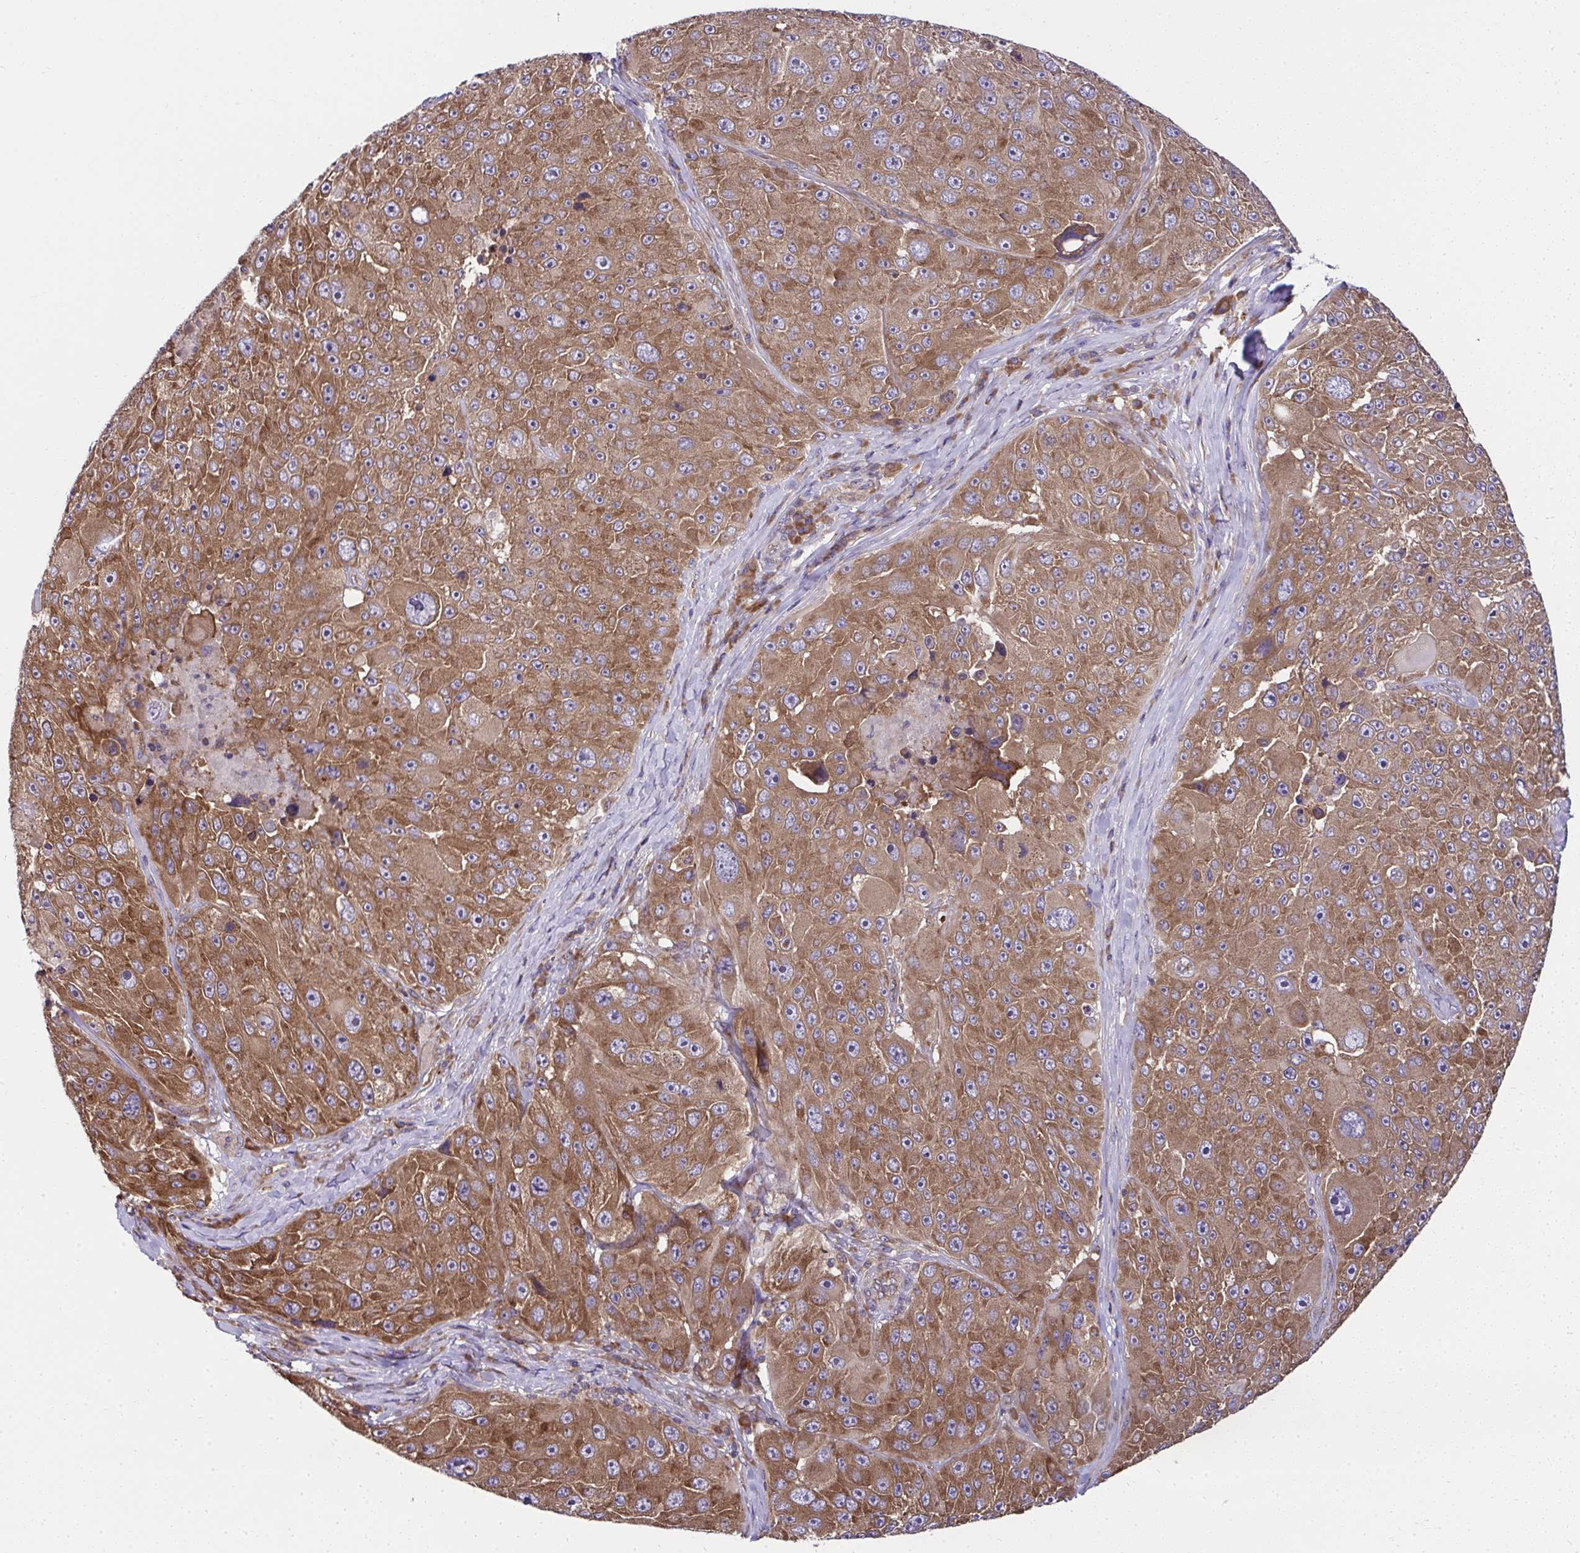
{"staining": {"intensity": "moderate", "quantity": ">75%", "location": "cytoplasmic/membranous"}, "tissue": "melanoma", "cell_type": "Tumor cells", "image_type": "cancer", "snomed": [{"axis": "morphology", "description": "Malignant melanoma, Metastatic site"}, {"axis": "topography", "description": "Lymph node"}], "caption": "Tumor cells show moderate cytoplasmic/membranous expression in approximately >75% of cells in melanoma. (Stains: DAB in brown, nuclei in blue, Microscopy: brightfield microscopy at high magnification).", "gene": "RPS7", "patient": {"sex": "male", "age": 62}}